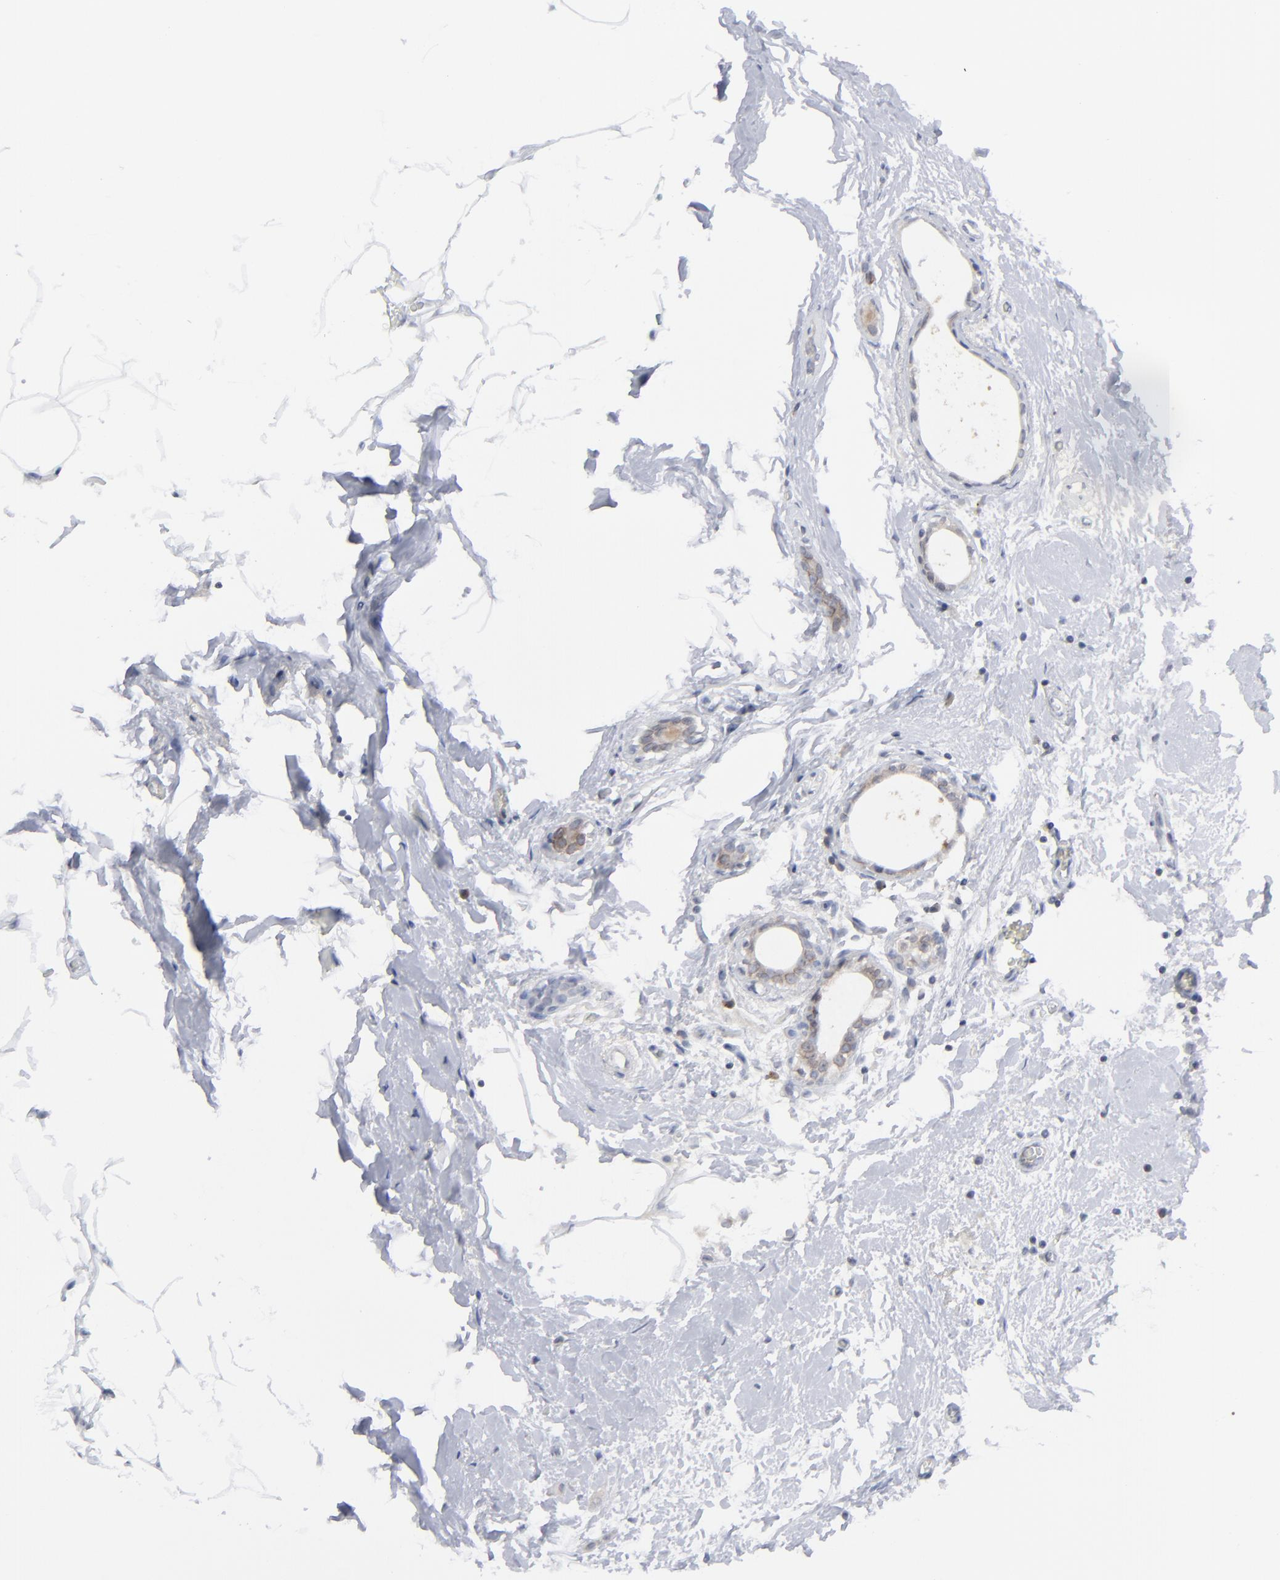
{"staining": {"intensity": "negative", "quantity": "none", "location": "none"}, "tissue": "breast cancer", "cell_type": "Tumor cells", "image_type": "cancer", "snomed": [{"axis": "morphology", "description": "Lobular carcinoma"}, {"axis": "topography", "description": "Breast"}], "caption": "High magnification brightfield microscopy of breast cancer stained with DAB (3,3'-diaminobenzidine) (brown) and counterstained with hematoxylin (blue): tumor cells show no significant staining.", "gene": "NUP88", "patient": {"sex": "female", "age": 55}}